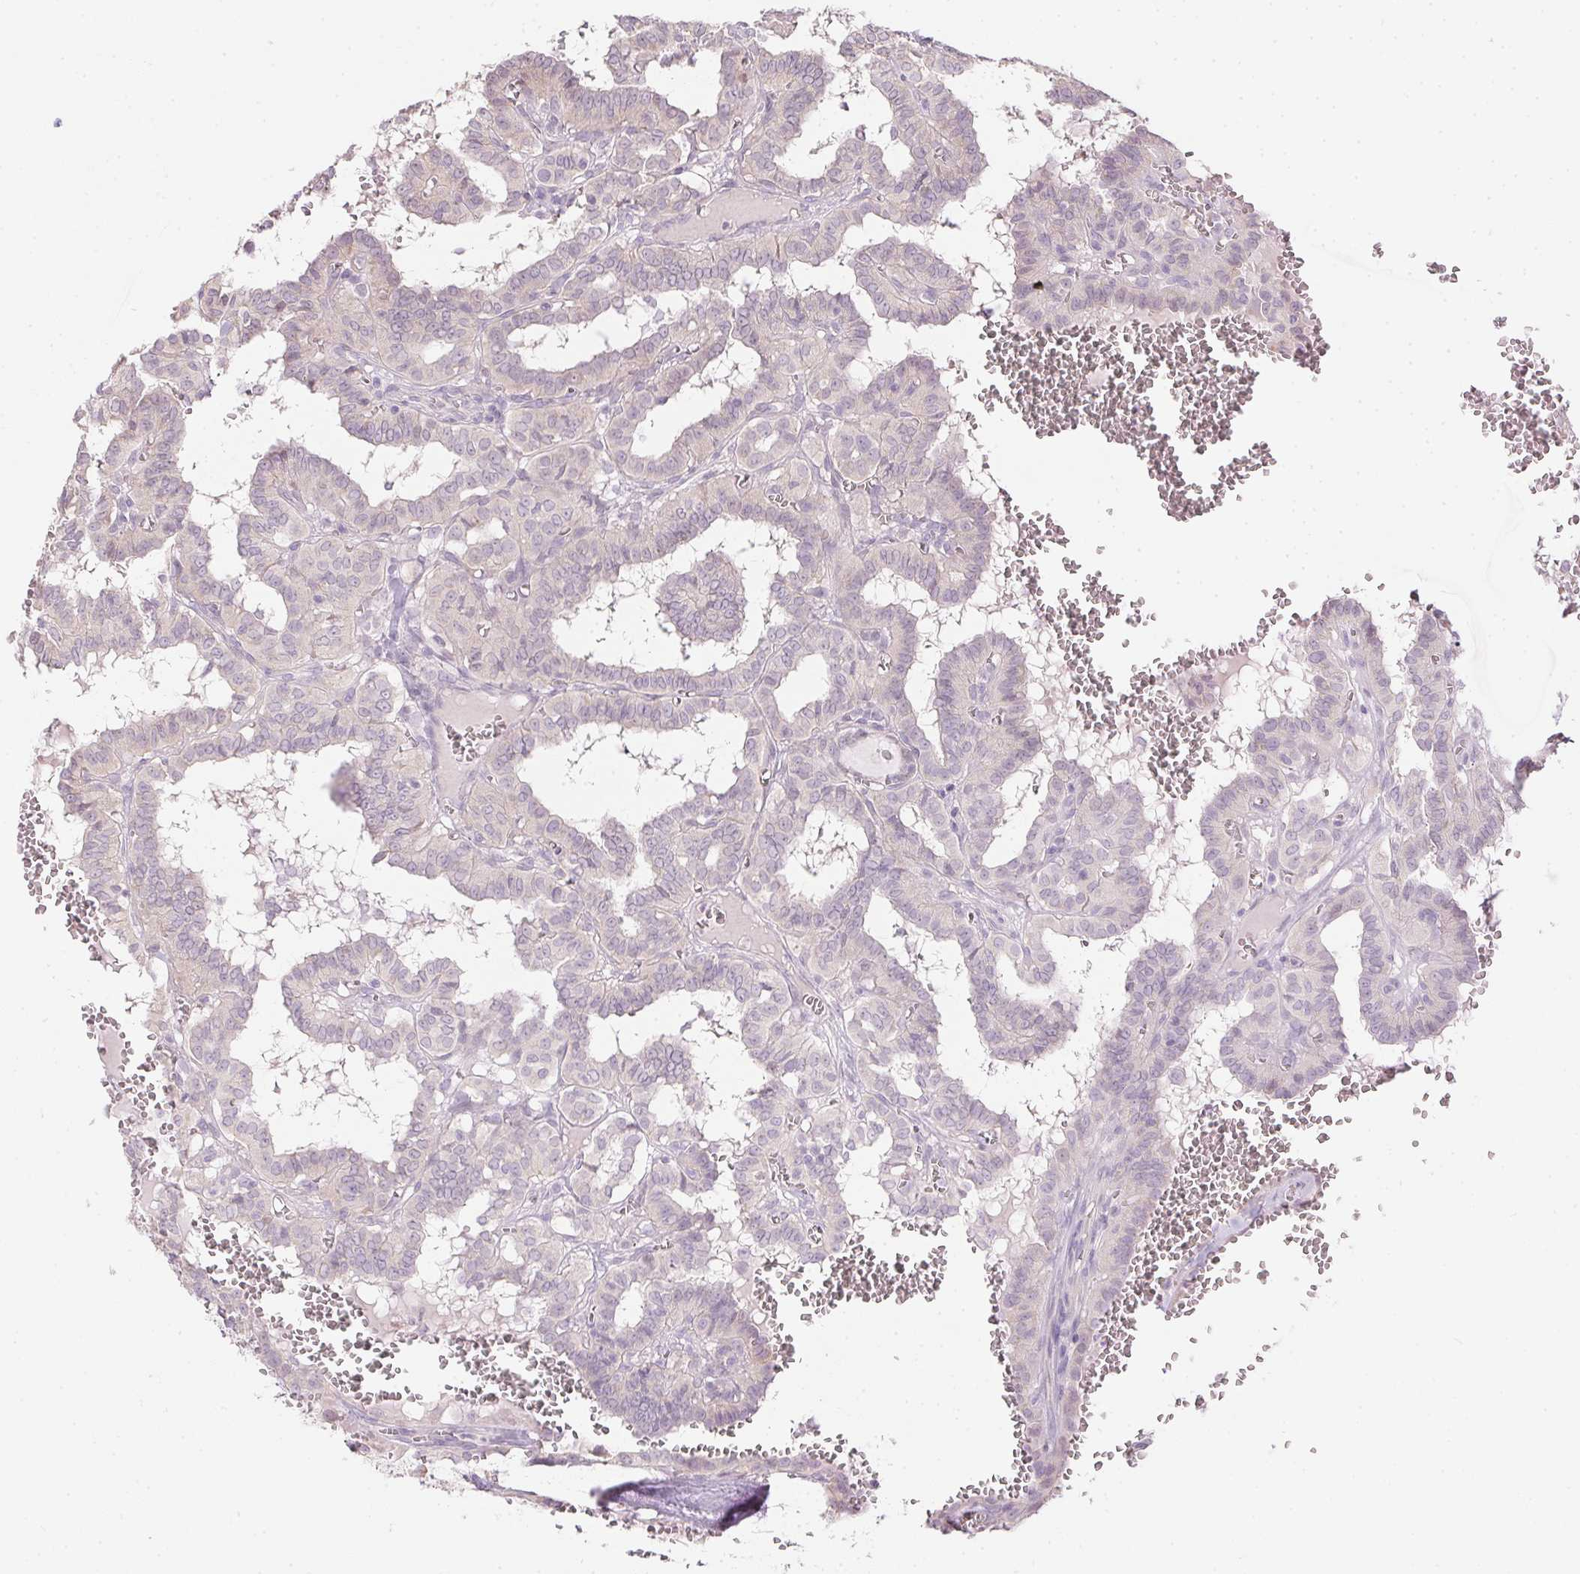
{"staining": {"intensity": "negative", "quantity": "none", "location": "none"}, "tissue": "thyroid cancer", "cell_type": "Tumor cells", "image_type": "cancer", "snomed": [{"axis": "morphology", "description": "Papillary adenocarcinoma, NOS"}, {"axis": "topography", "description": "Thyroid gland"}], "caption": "Immunohistochemical staining of thyroid papillary adenocarcinoma displays no significant staining in tumor cells.", "gene": "CTCFL", "patient": {"sex": "female", "age": 21}}